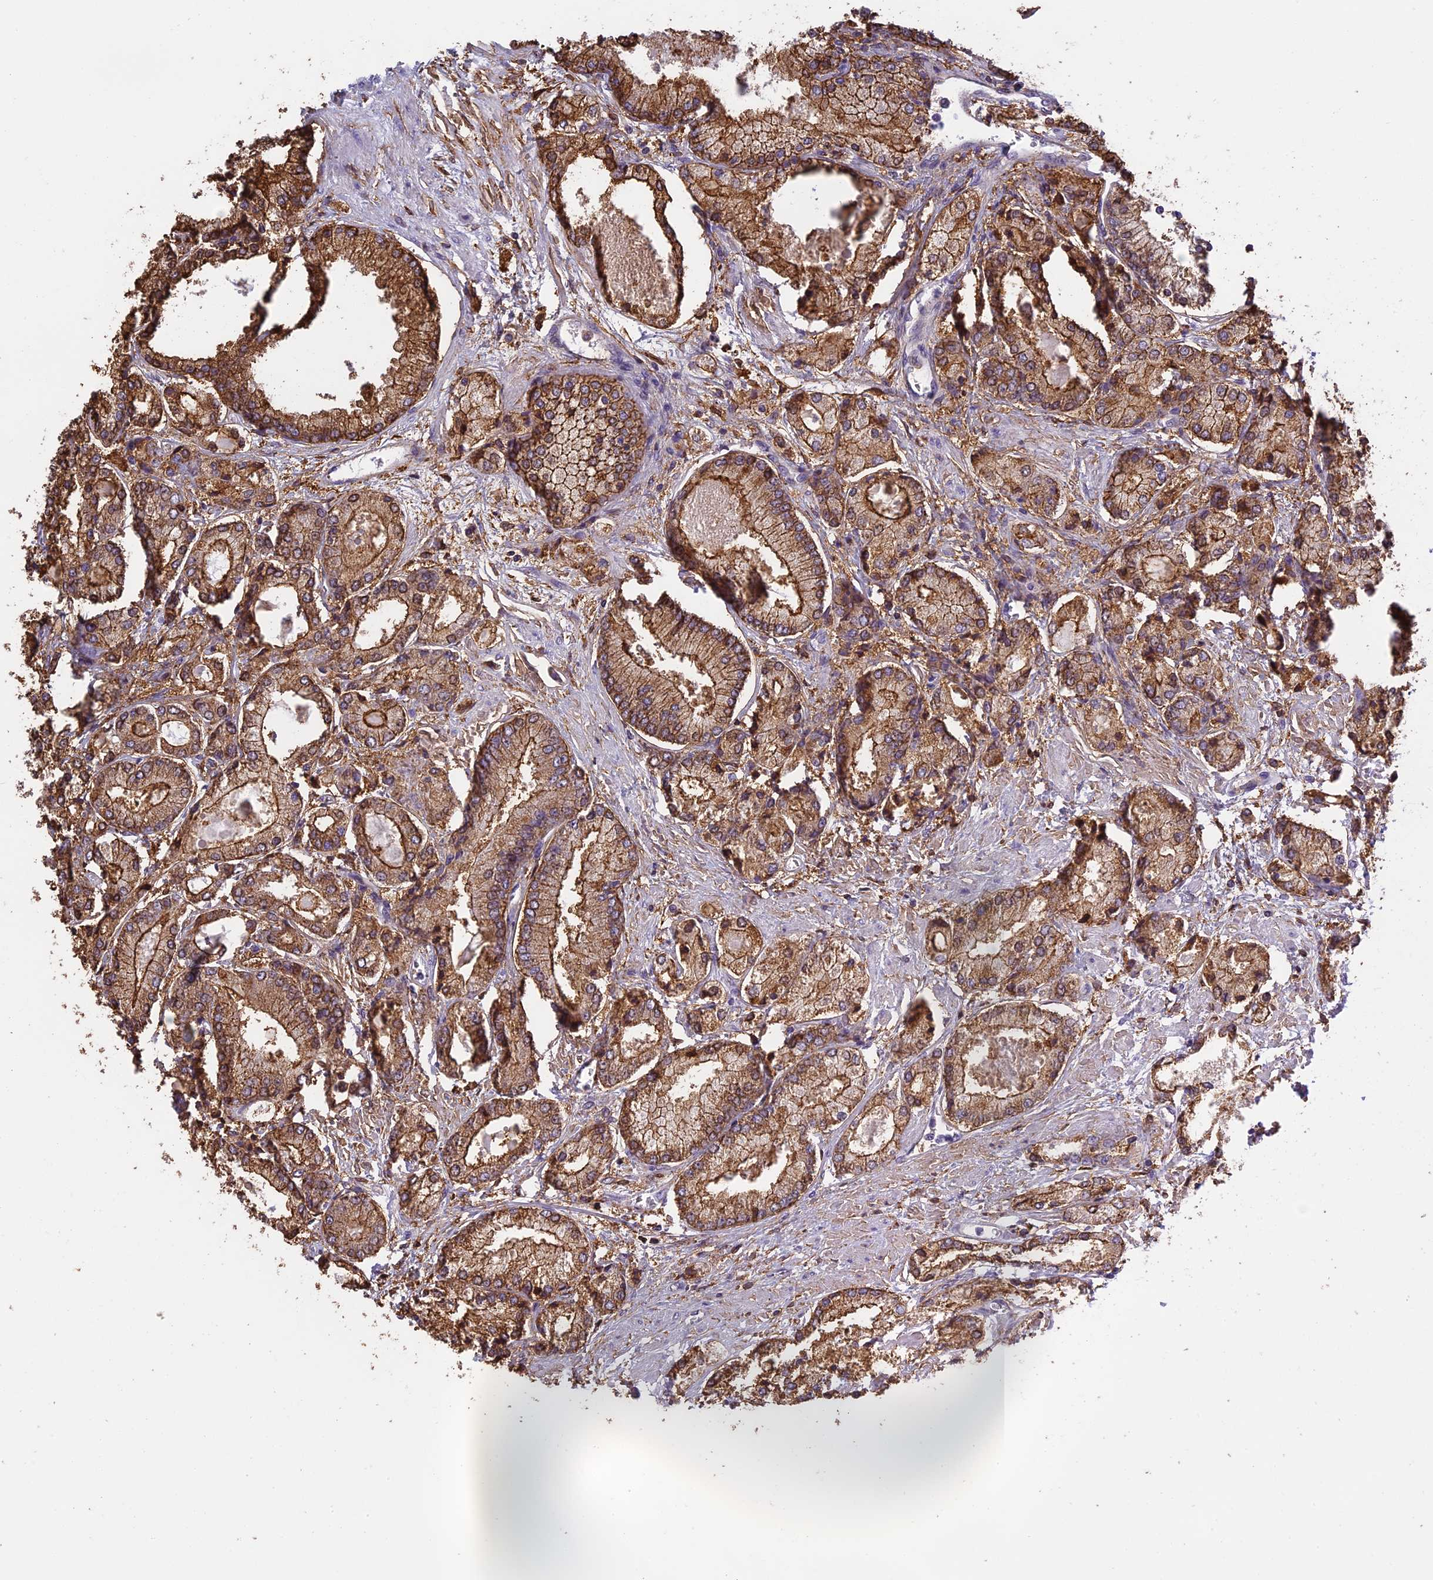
{"staining": {"intensity": "moderate", "quantity": ">75%", "location": "cytoplasmic/membranous"}, "tissue": "prostate cancer", "cell_type": "Tumor cells", "image_type": "cancer", "snomed": [{"axis": "morphology", "description": "Adenocarcinoma, Low grade"}, {"axis": "topography", "description": "Prostate"}], "caption": "Immunohistochemistry (IHC) micrograph of neoplastic tissue: low-grade adenocarcinoma (prostate) stained using IHC exhibits medium levels of moderate protein expression localized specifically in the cytoplasmic/membranous of tumor cells, appearing as a cytoplasmic/membranous brown color.", "gene": "TMEM255B", "patient": {"sex": "male", "age": 74}}